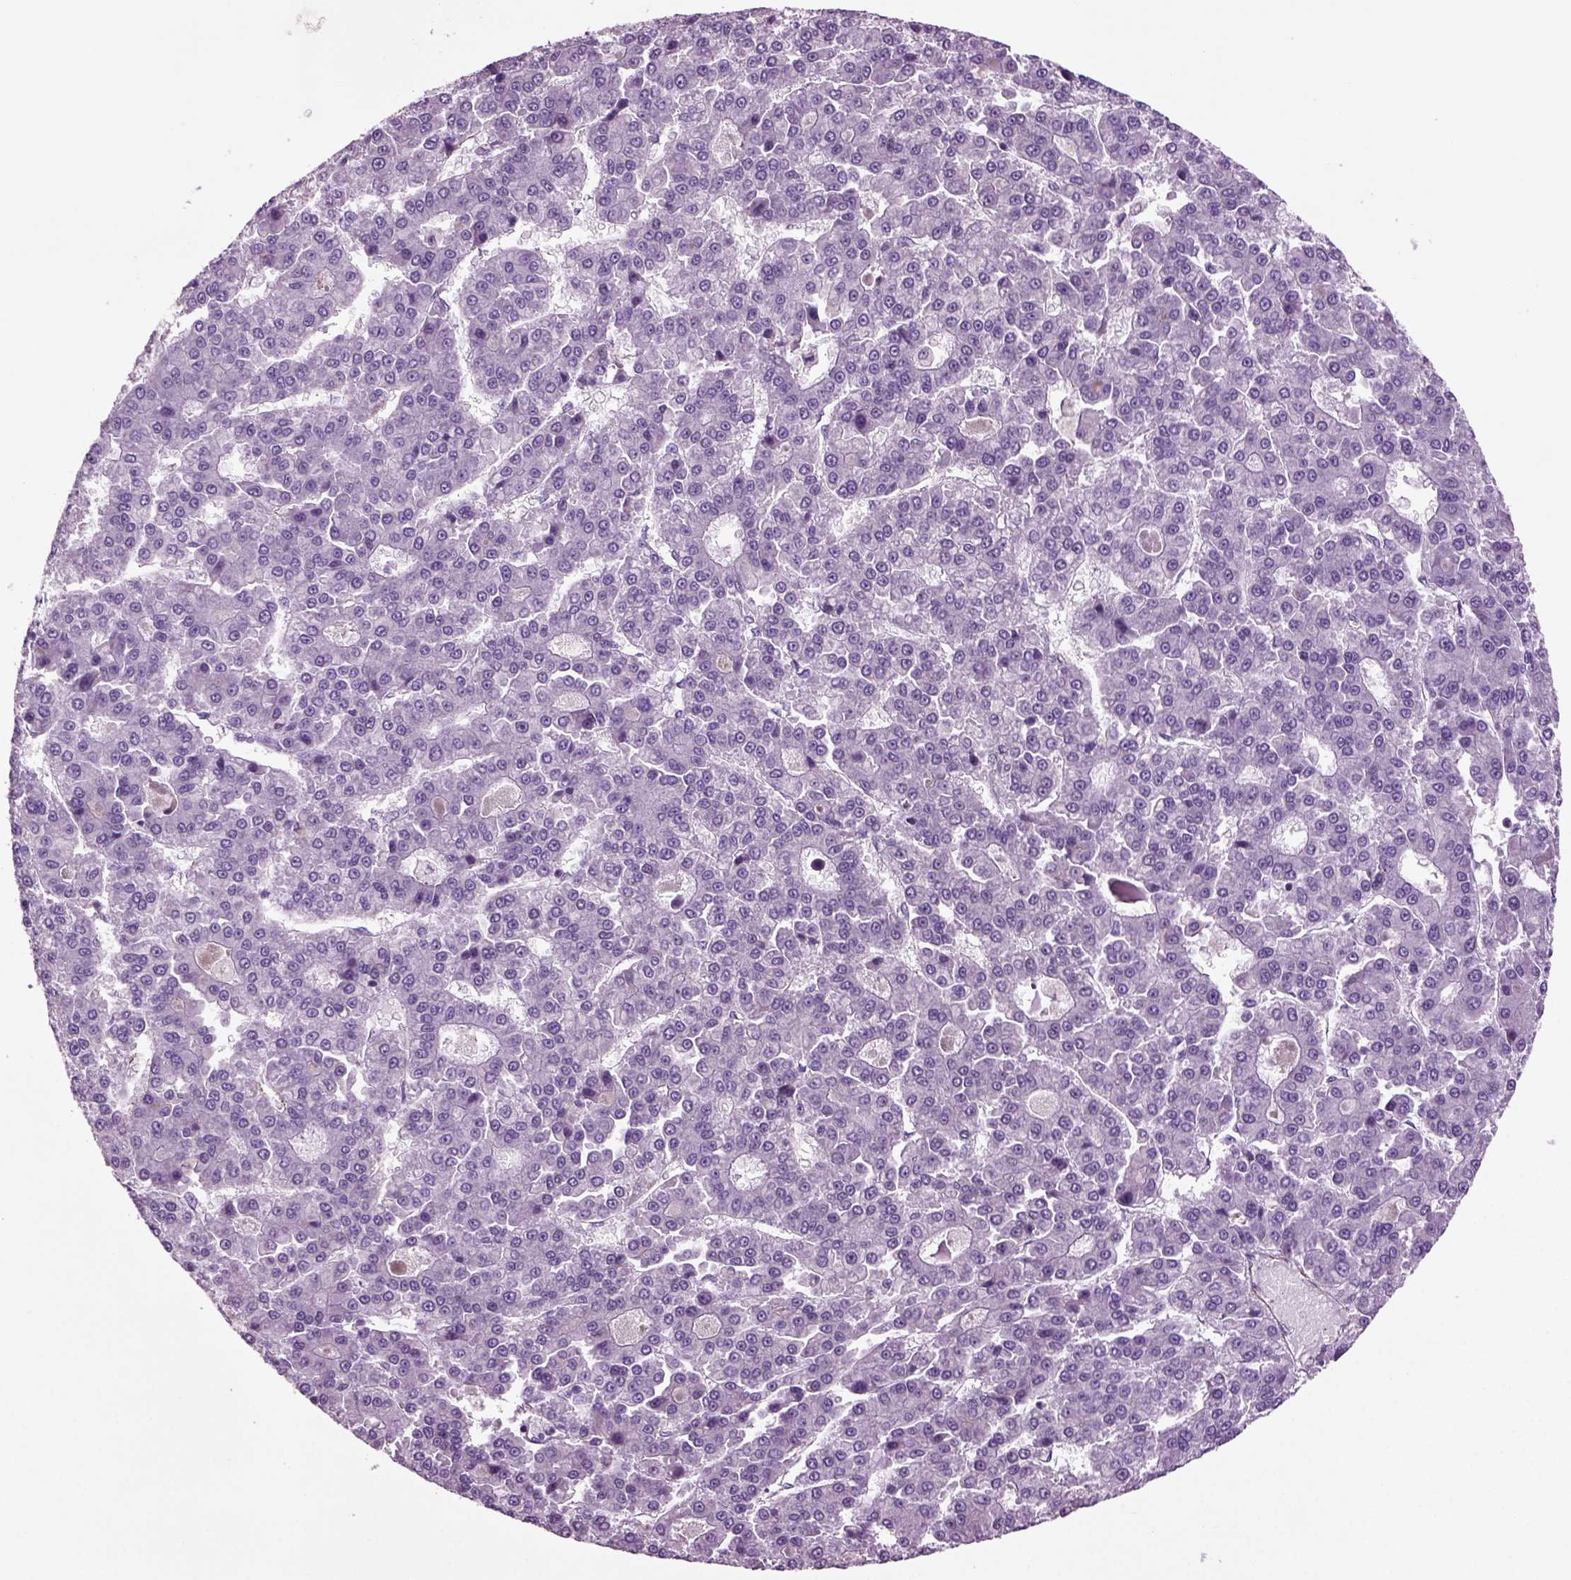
{"staining": {"intensity": "negative", "quantity": "none", "location": "none"}, "tissue": "liver cancer", "cell_type": "Tumor cells", "image_type": "cancer", "snomed": [{"axis": "morphology", "description": "Carcinoma, Hepatocellular, NOS"}, {"axis": "topography", "description": "Liver"}], "caption": "Immunohistochemical staining of human liver cancer (hepatocellular carcinoma) displays no significant expression in tumor cells.", "gene": "ACER3", "patient": {"sex": "male", "age": 70}}